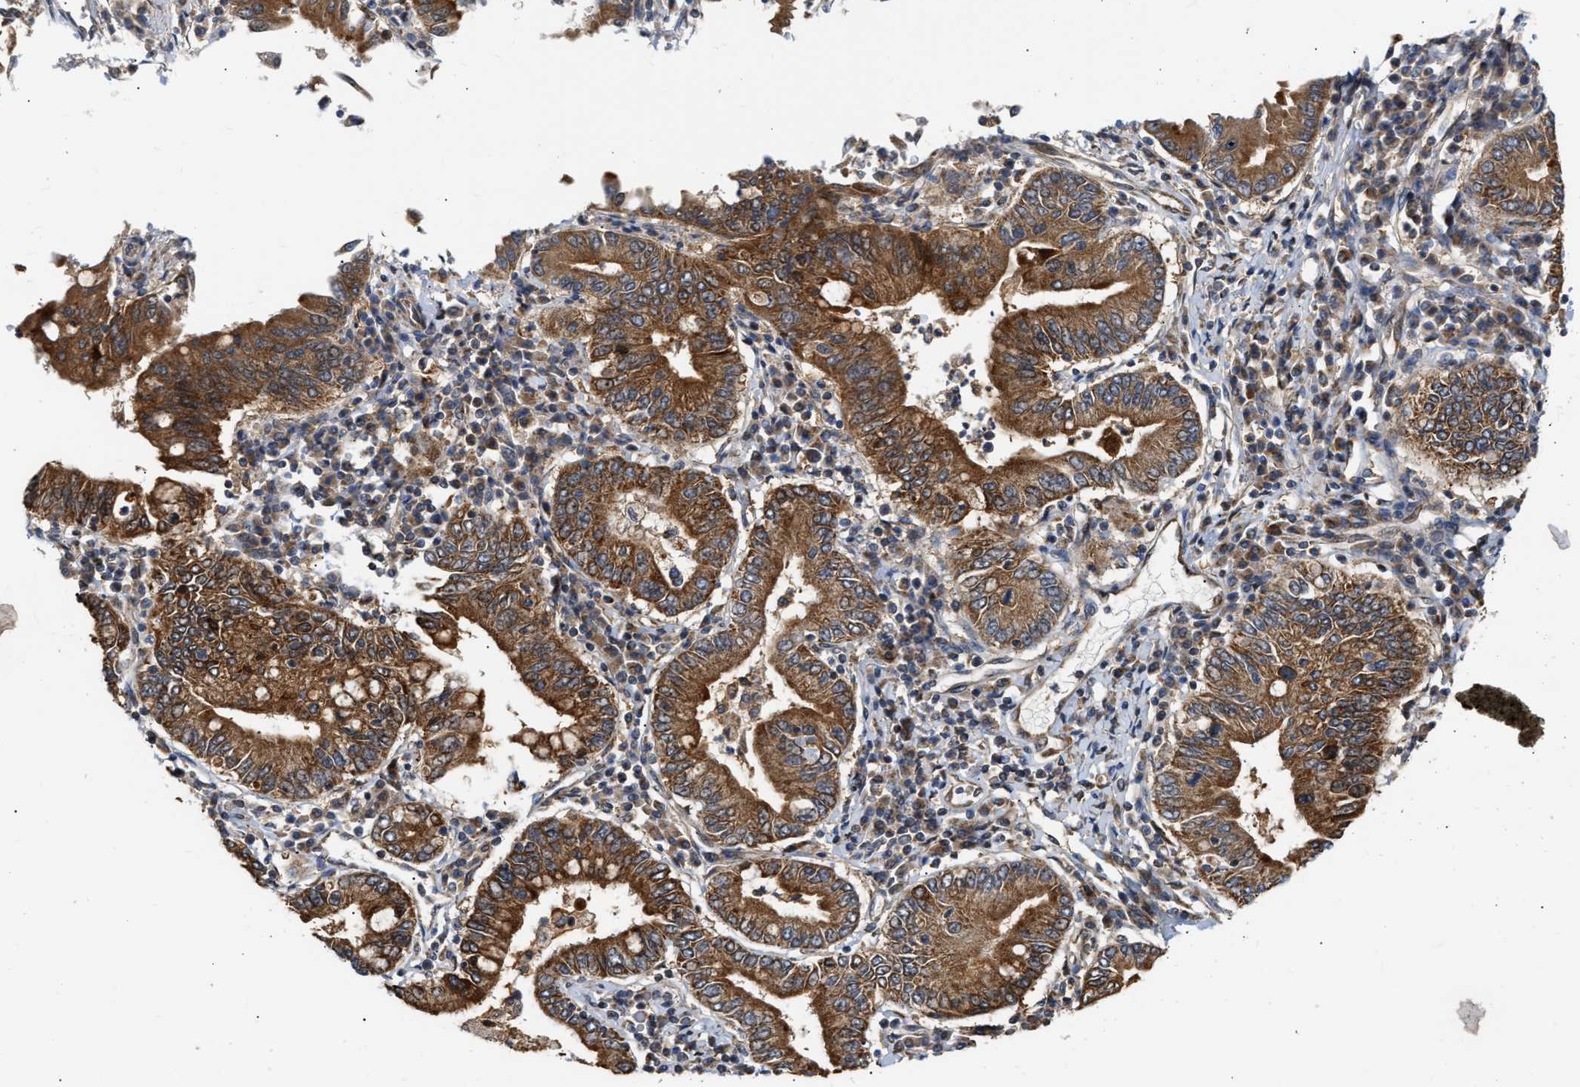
{"staining": {"intensity": "strong", "quantity": ">75%", "location": "cytoplasmic/membranous"}, "tissue": "stomach cancer", "cell_type": "Tumor cells", "image_type": "cancer", "snomed": [{"axis": "morphology", "description": "Normal tissue, NOS"}, {"axis": "morphology", "description": "Adenocarcinoma, NOS"}, {"axis": "topography", "description": "Esophagus"}, {"axis": "topography", "description": "Stomach, upper"}, {"axis": "topography", "description": "Peripheral nerve tissue"}], "caption": "Immunohistochemical staining of stomach cancer reveals high levels of strong cytoplasmic/membranous protein staining in approximately >75% of tumor cells. Nuclei are stained in blue.", "gene": "EXTL2", "patient": {"sex": "male", "age": 62}}